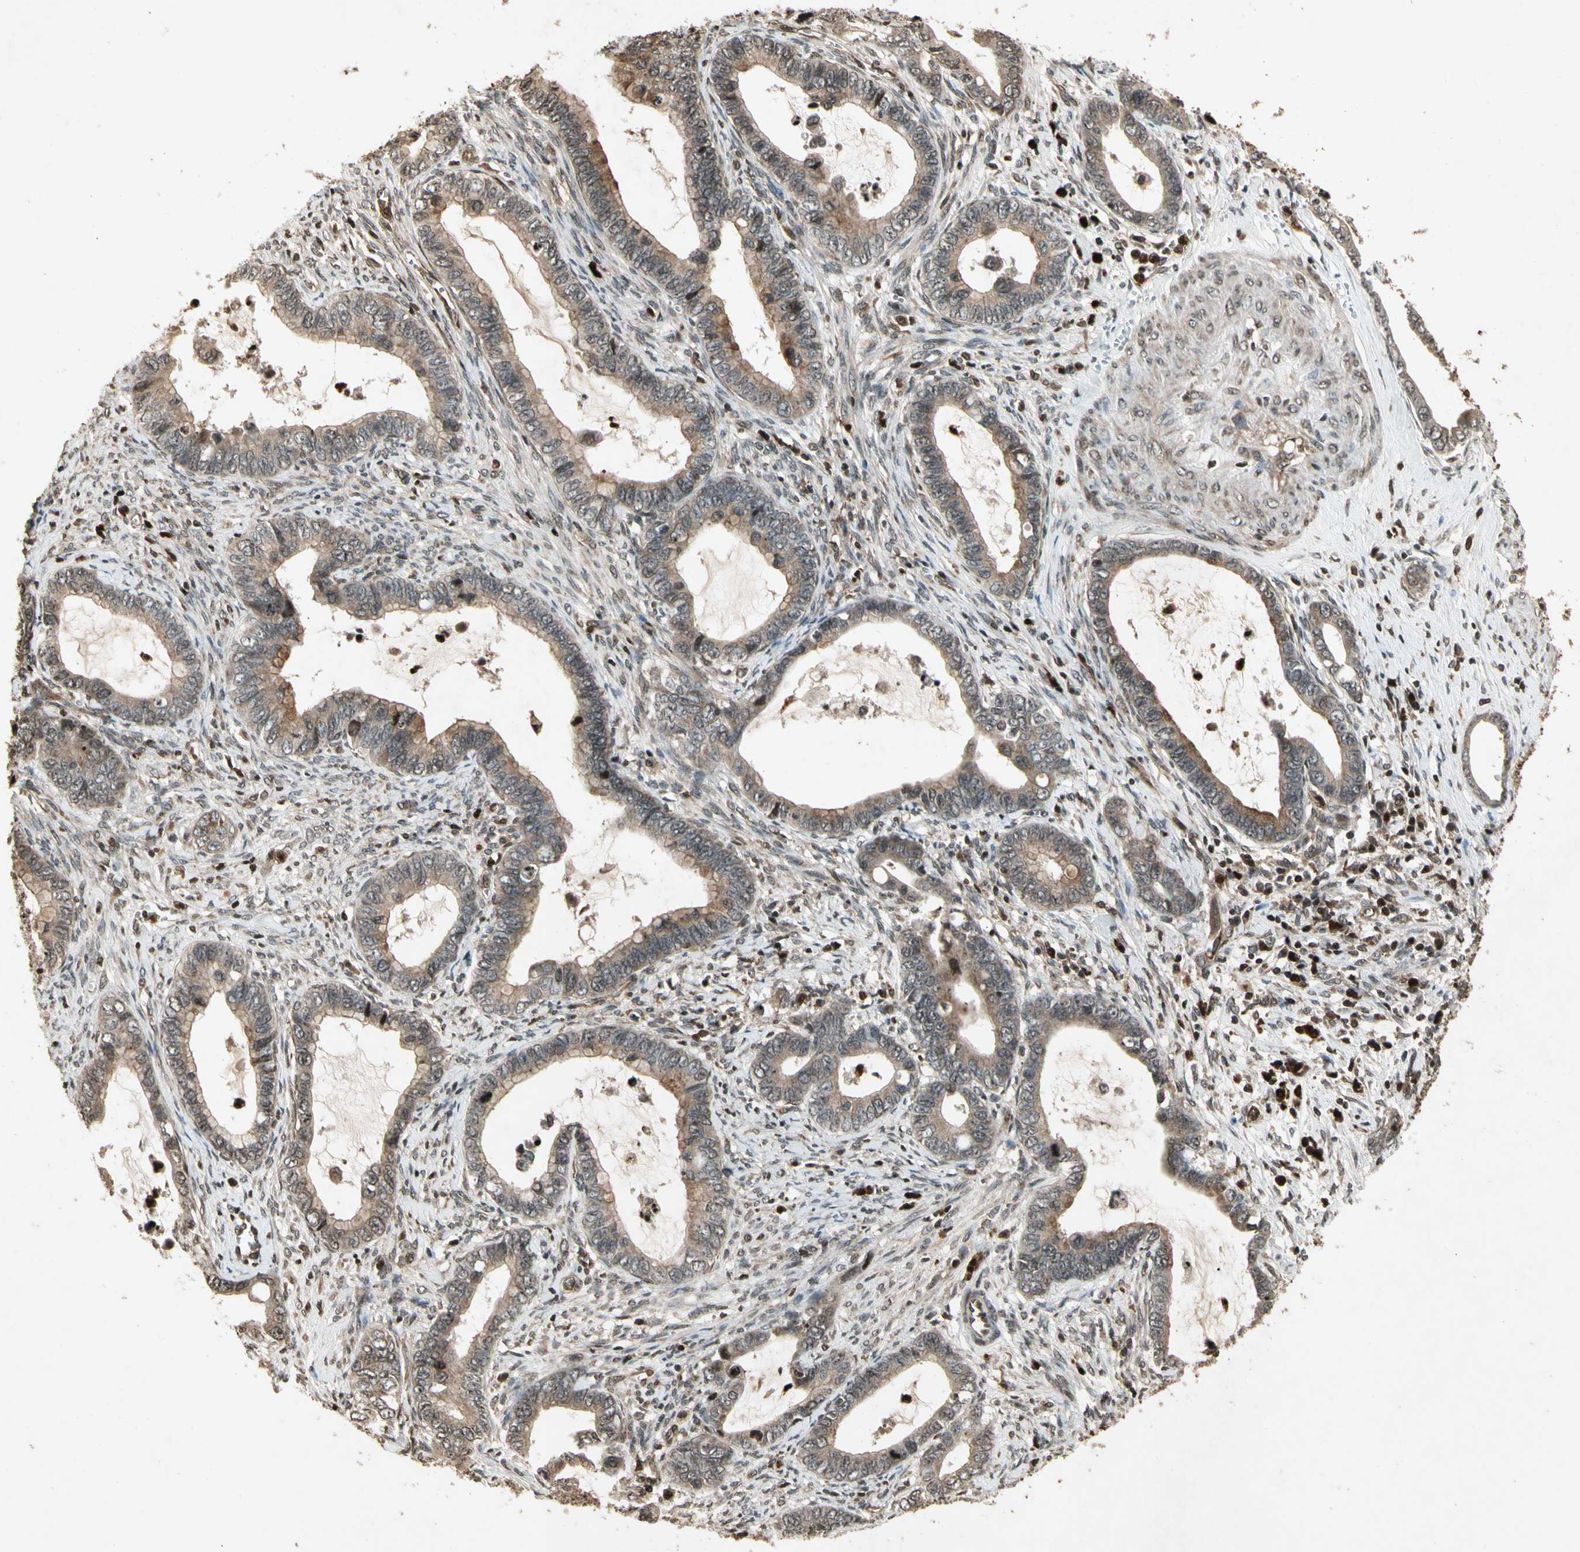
{"staining": {"intensity": "moderate", "quantity": ">75%", "location": "cytoplasmic/membranous"}, "tissue": "cervical cancer", "cell_type": "Tumor cells", "image_type": "cancer", "snomed": [{"axis": "morphology", "description": "Adenocarcinoma, NOS"}, {"axis": "topography", "description": "Cervix"}], "caption": "IHC of cervical cancer (adenocarcinoma) demonstrates medium levels of moderate cytoplasmic/membranous expression in approximately >75% of tumor cells.", "gene": "GLRX", "patient": {"sex": "female", "age": 44}}